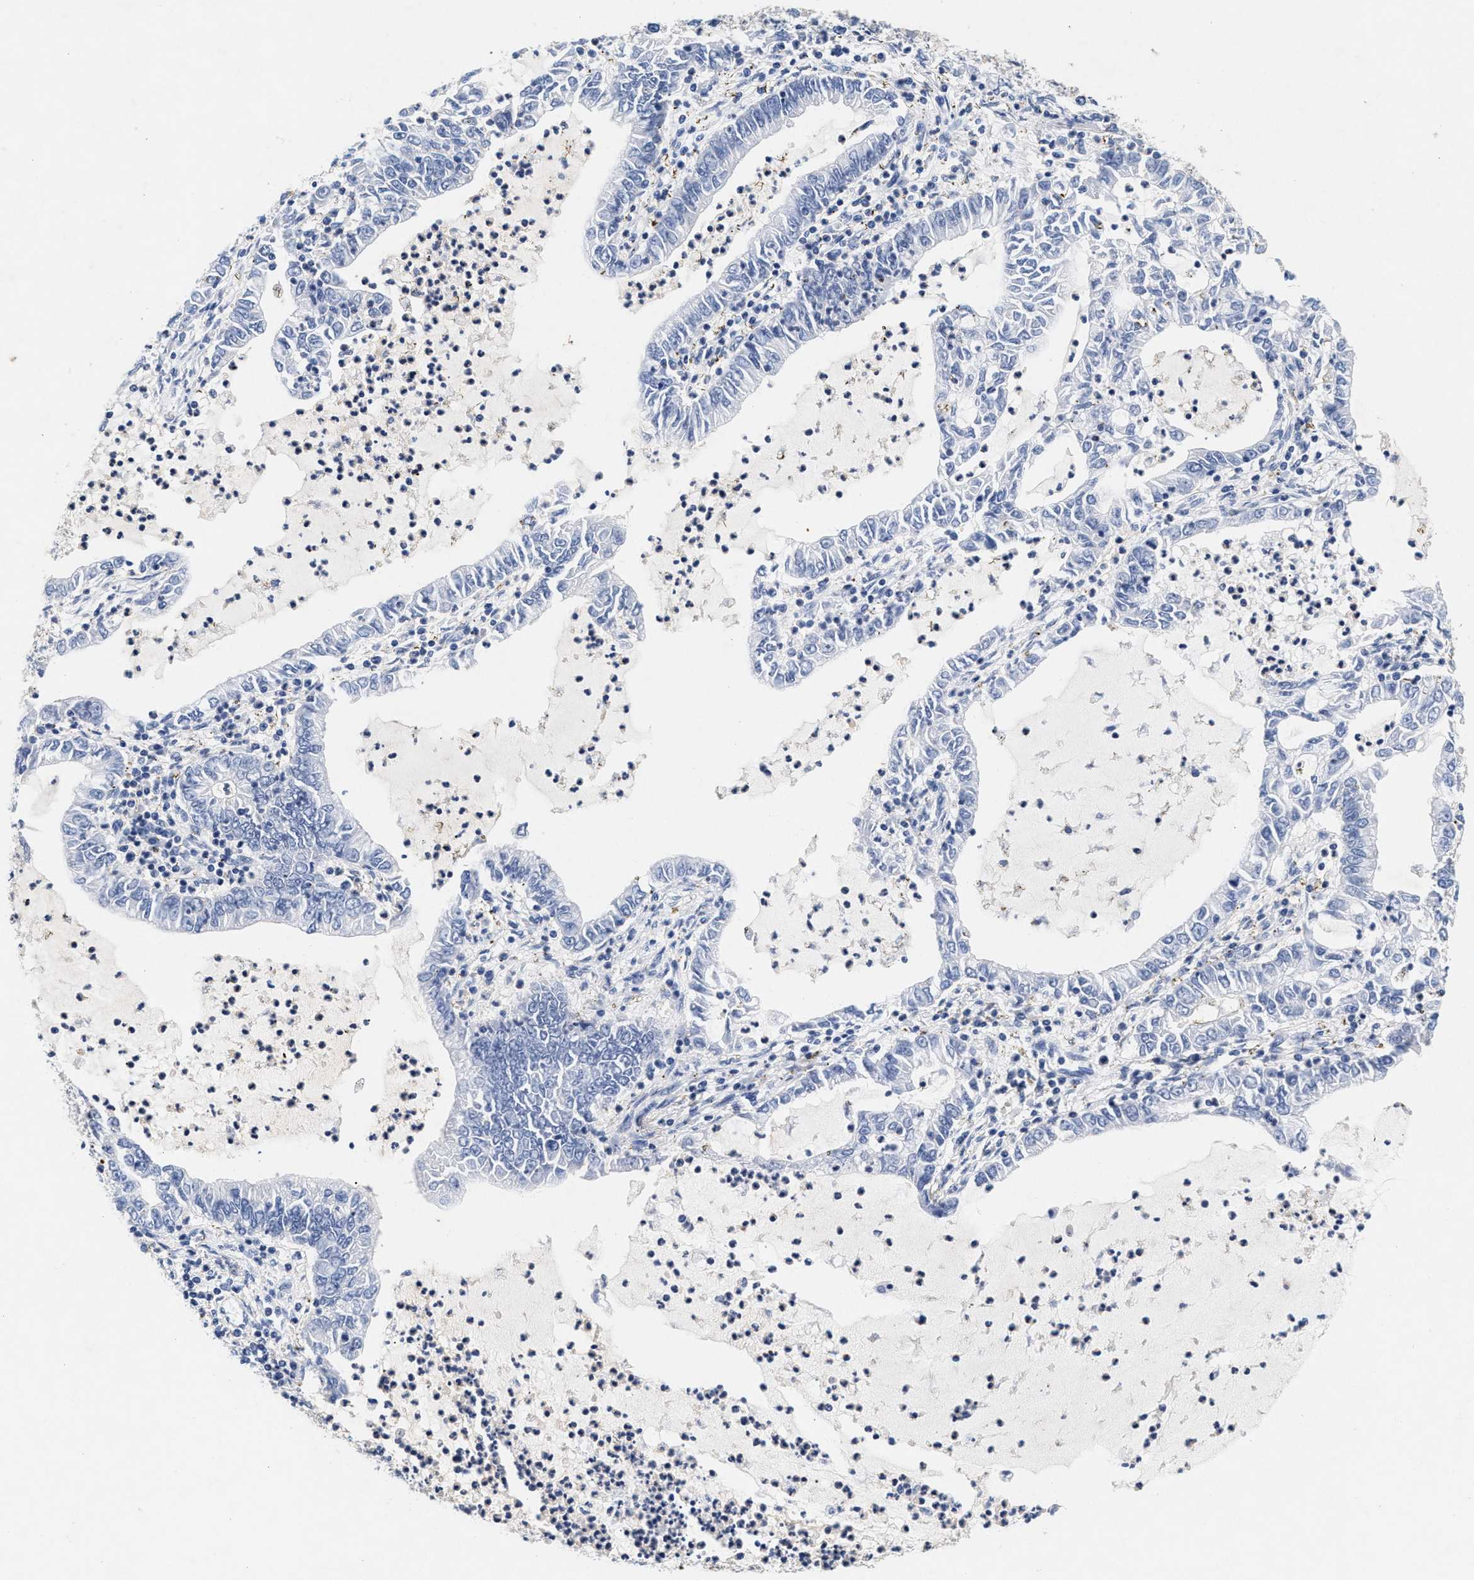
{"staining": {"intensity": "negative", "quantity": "none", "location": "none"}, "tissue": "lung cancer", "cell_type": "Tumor cells", "image_type": "cancer", "snomed": [{"axis": "morphology", "description": "Adenocarcinoma, NOS"}, {"axis": "topography", "description": "Lung"}], "caption": "This is a histopathology image of immunohistochemistry staining of adenocarcinoma (lung), which shows no staining in tumor cells.", "gene": "GNAI3", "patient": {"sex": "female", "age": 51}}